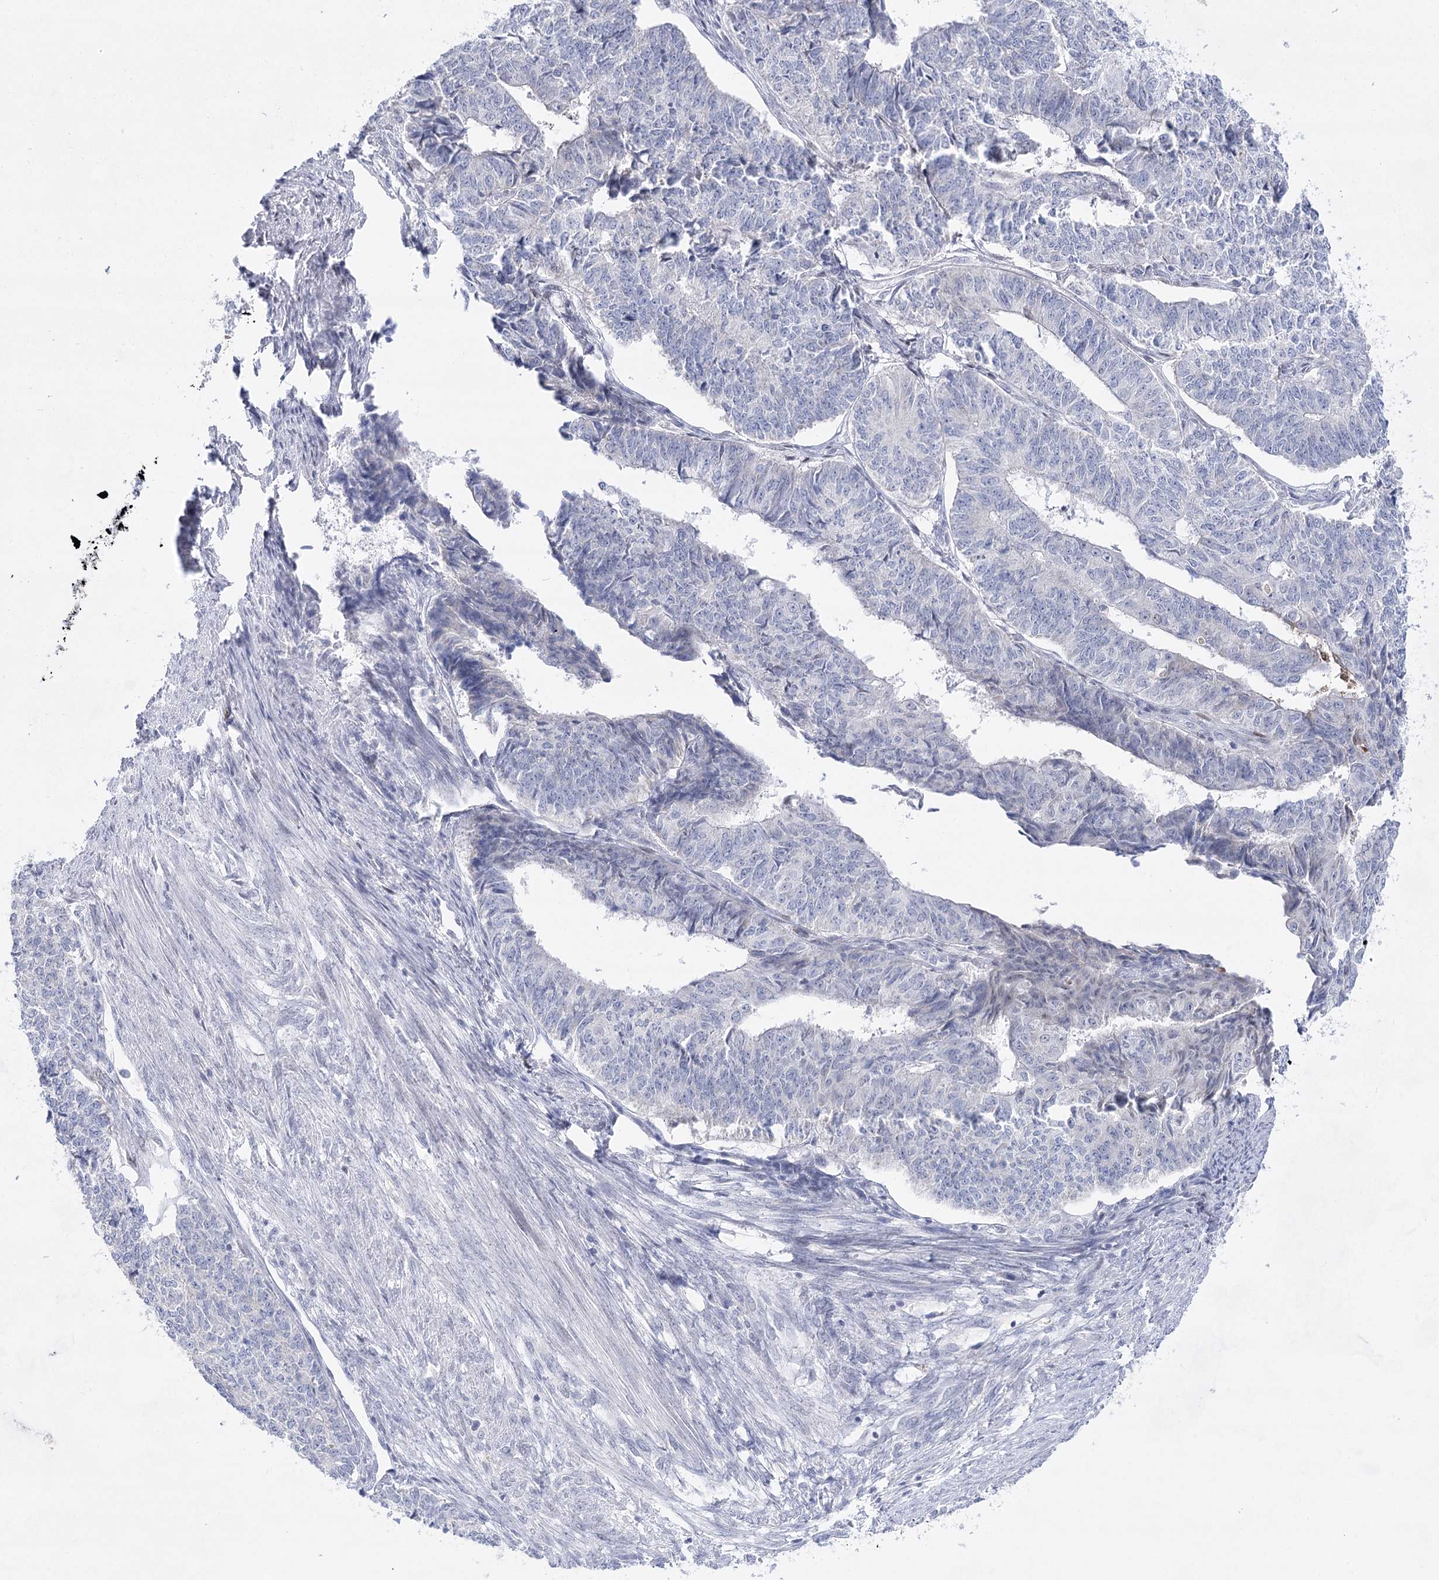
{"staining": {"intensity": "negative", "quantity": "none", "location": "none"}, "tissue": "endometrial cancer", "cell_type": "Tumor cells", "image_type": "cancer", "snomed": [{"axis": "morphology", "description": "Adenocarcinoma, NOS"}, {"axis": "topography", "description": "Endometrium"}], "caption": "The micrograph shows no staining of tumor cells in endometrial cancer (adenocarcinoma).", "gene": "BPHL", "patient": {"sex": "female", "age": 32}}